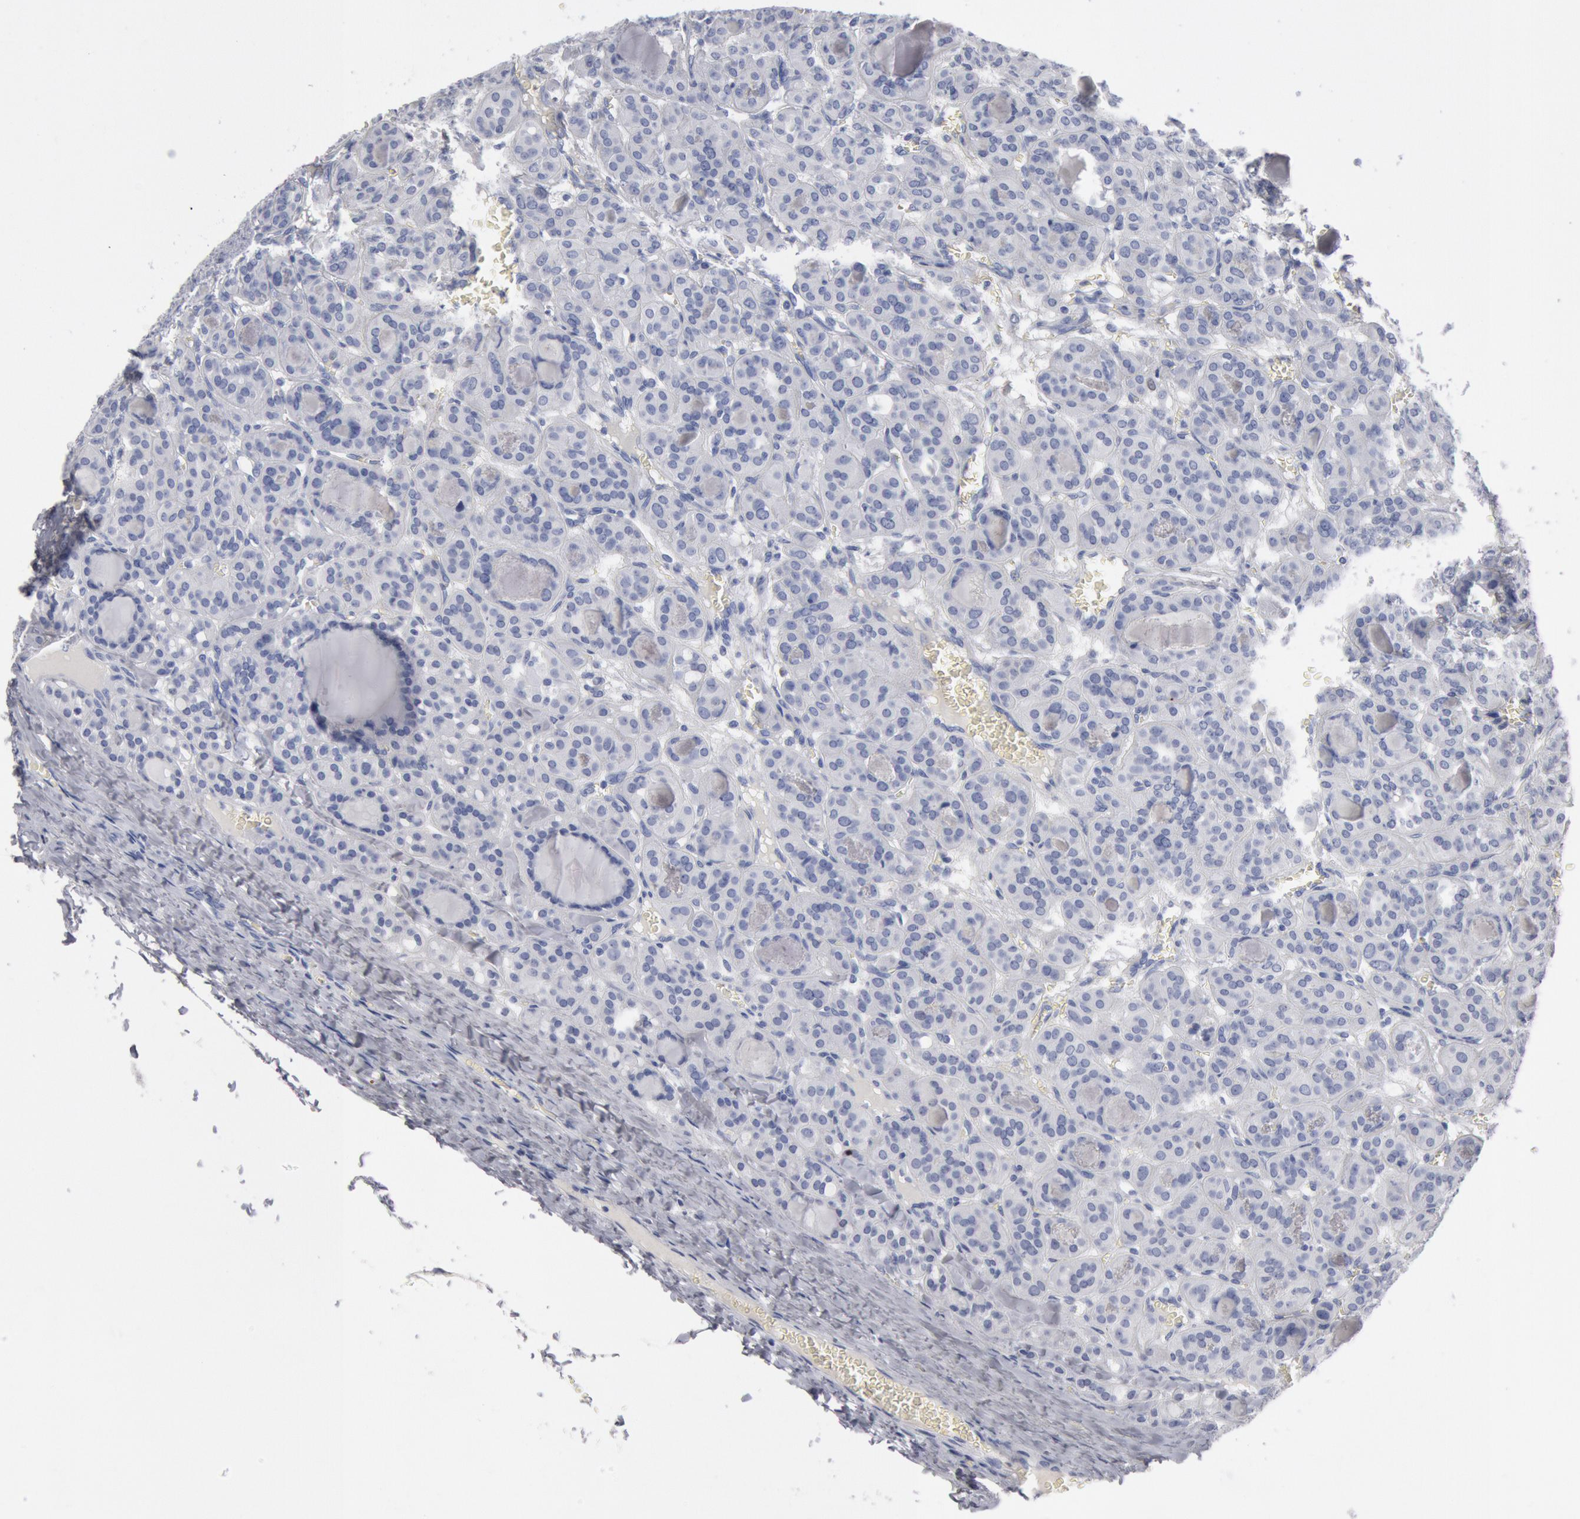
{"staining": {"intensity": "negative", "quantity": "none", "location": "none"}, "tissue": "thyroid cancer", "cell_type": "Tumor cells", "image_type": "cancer", "snomed": [{"axis": "morphology", "description": "Follicular adenoma carcinoma, NOS"}, {"axis": "topography", "description": "Thyroid gland"}], "caption": "Immunohistochemistry (IHC) of human thyroid cancer (follicular adenoma carcinoma) demonstrates no positivity in tumor cells.", "gene": "FOXA2", "patient": {"sex": "female", "age": 71}}